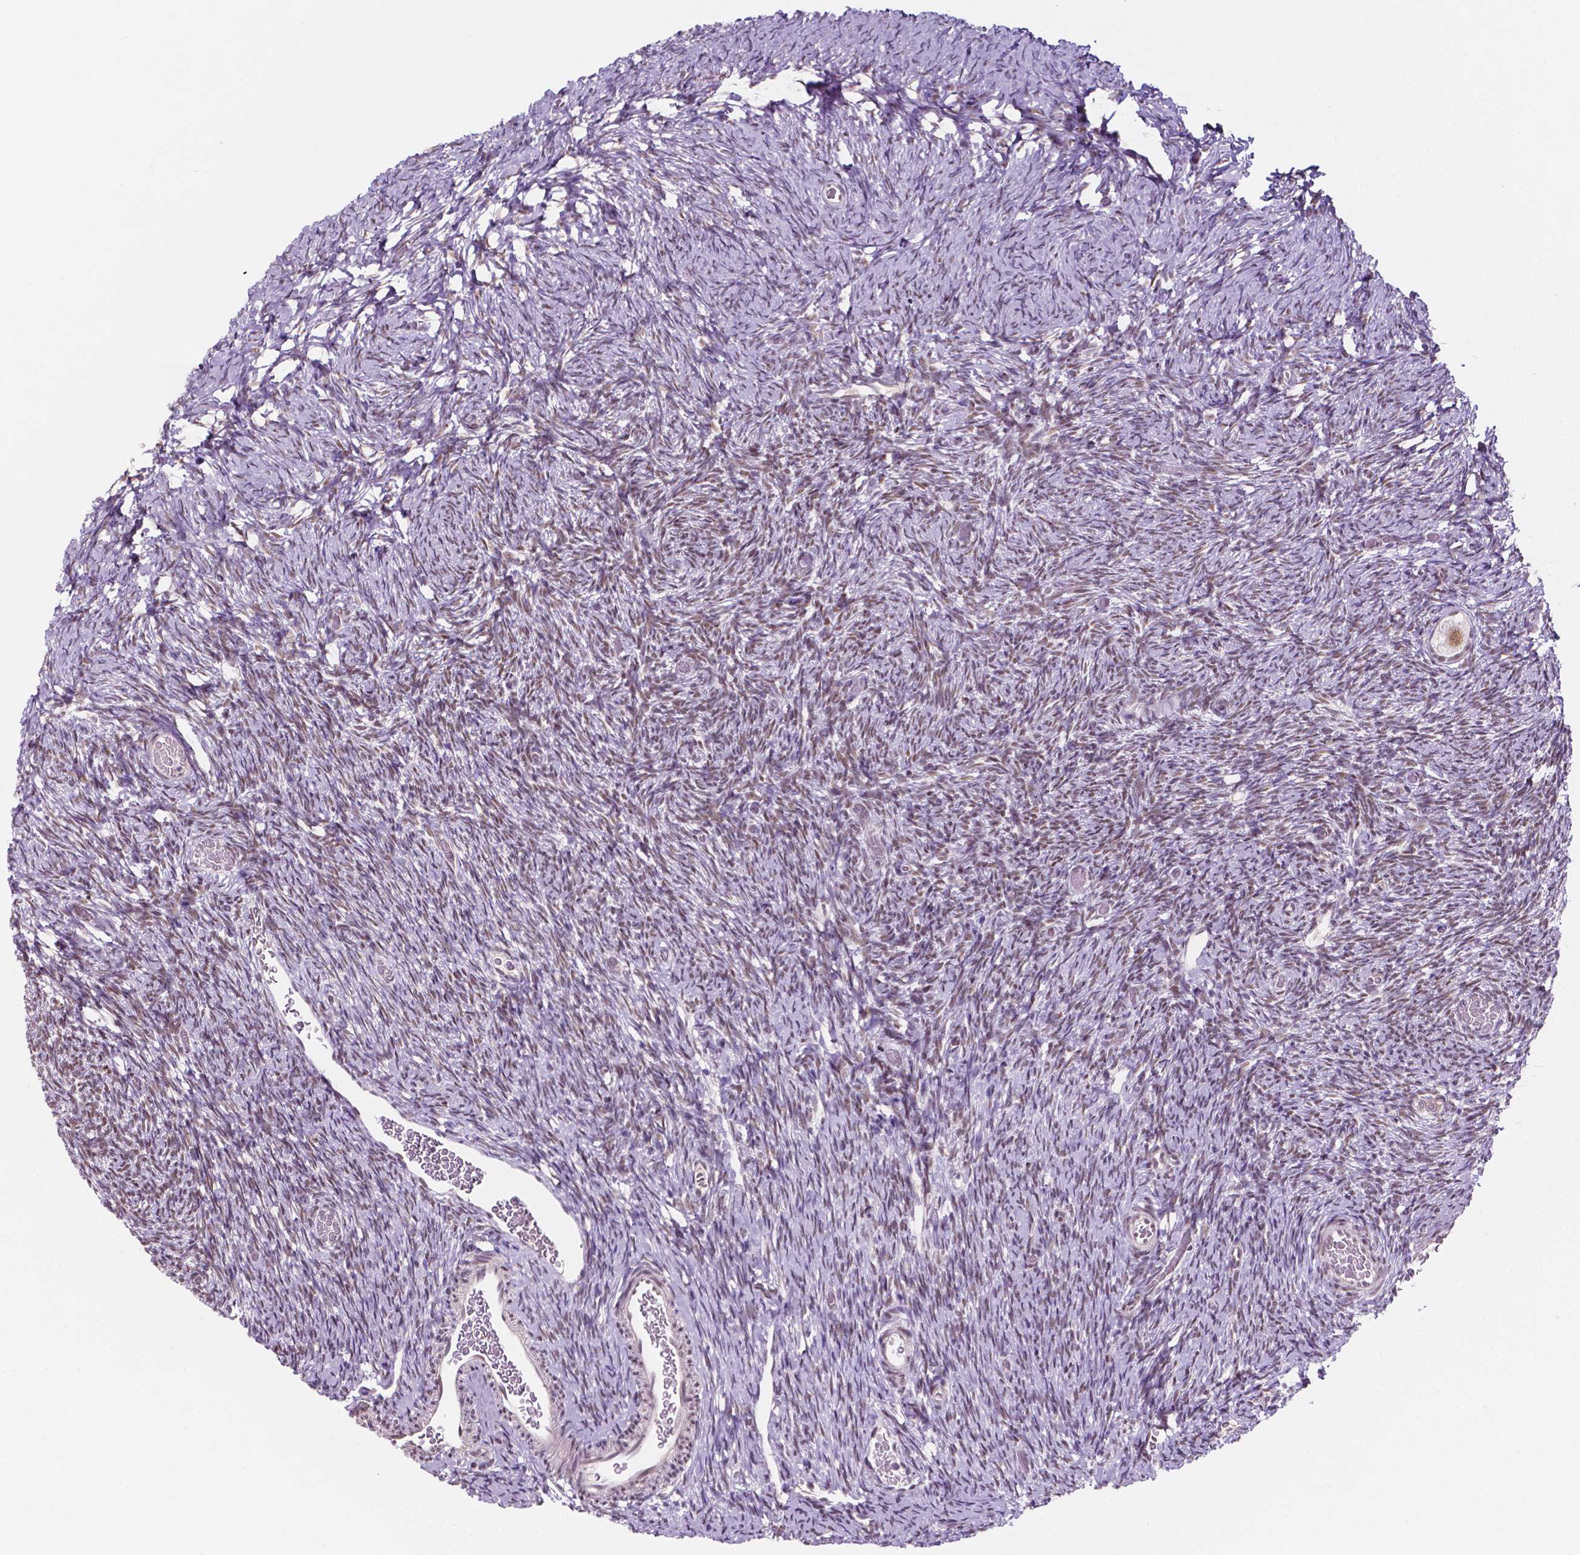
{"staining": {"intensity": "negative", "quantity": "none", "location": "none"}, "tissue": "ovary", "cell_type": "Follicle cells", "image_type": "normal", "snomed": [{"axis": "morphology", "description": "Normal tissue, NOS"}, {"axis": "topography", "description": "Ovary"}], "caption": "This is an immunohistochemistry image of benign ovary. There is no positivity in follicle cells.", "gene": "FAM50B", "patient": {"sex": "female", "age": 39}}